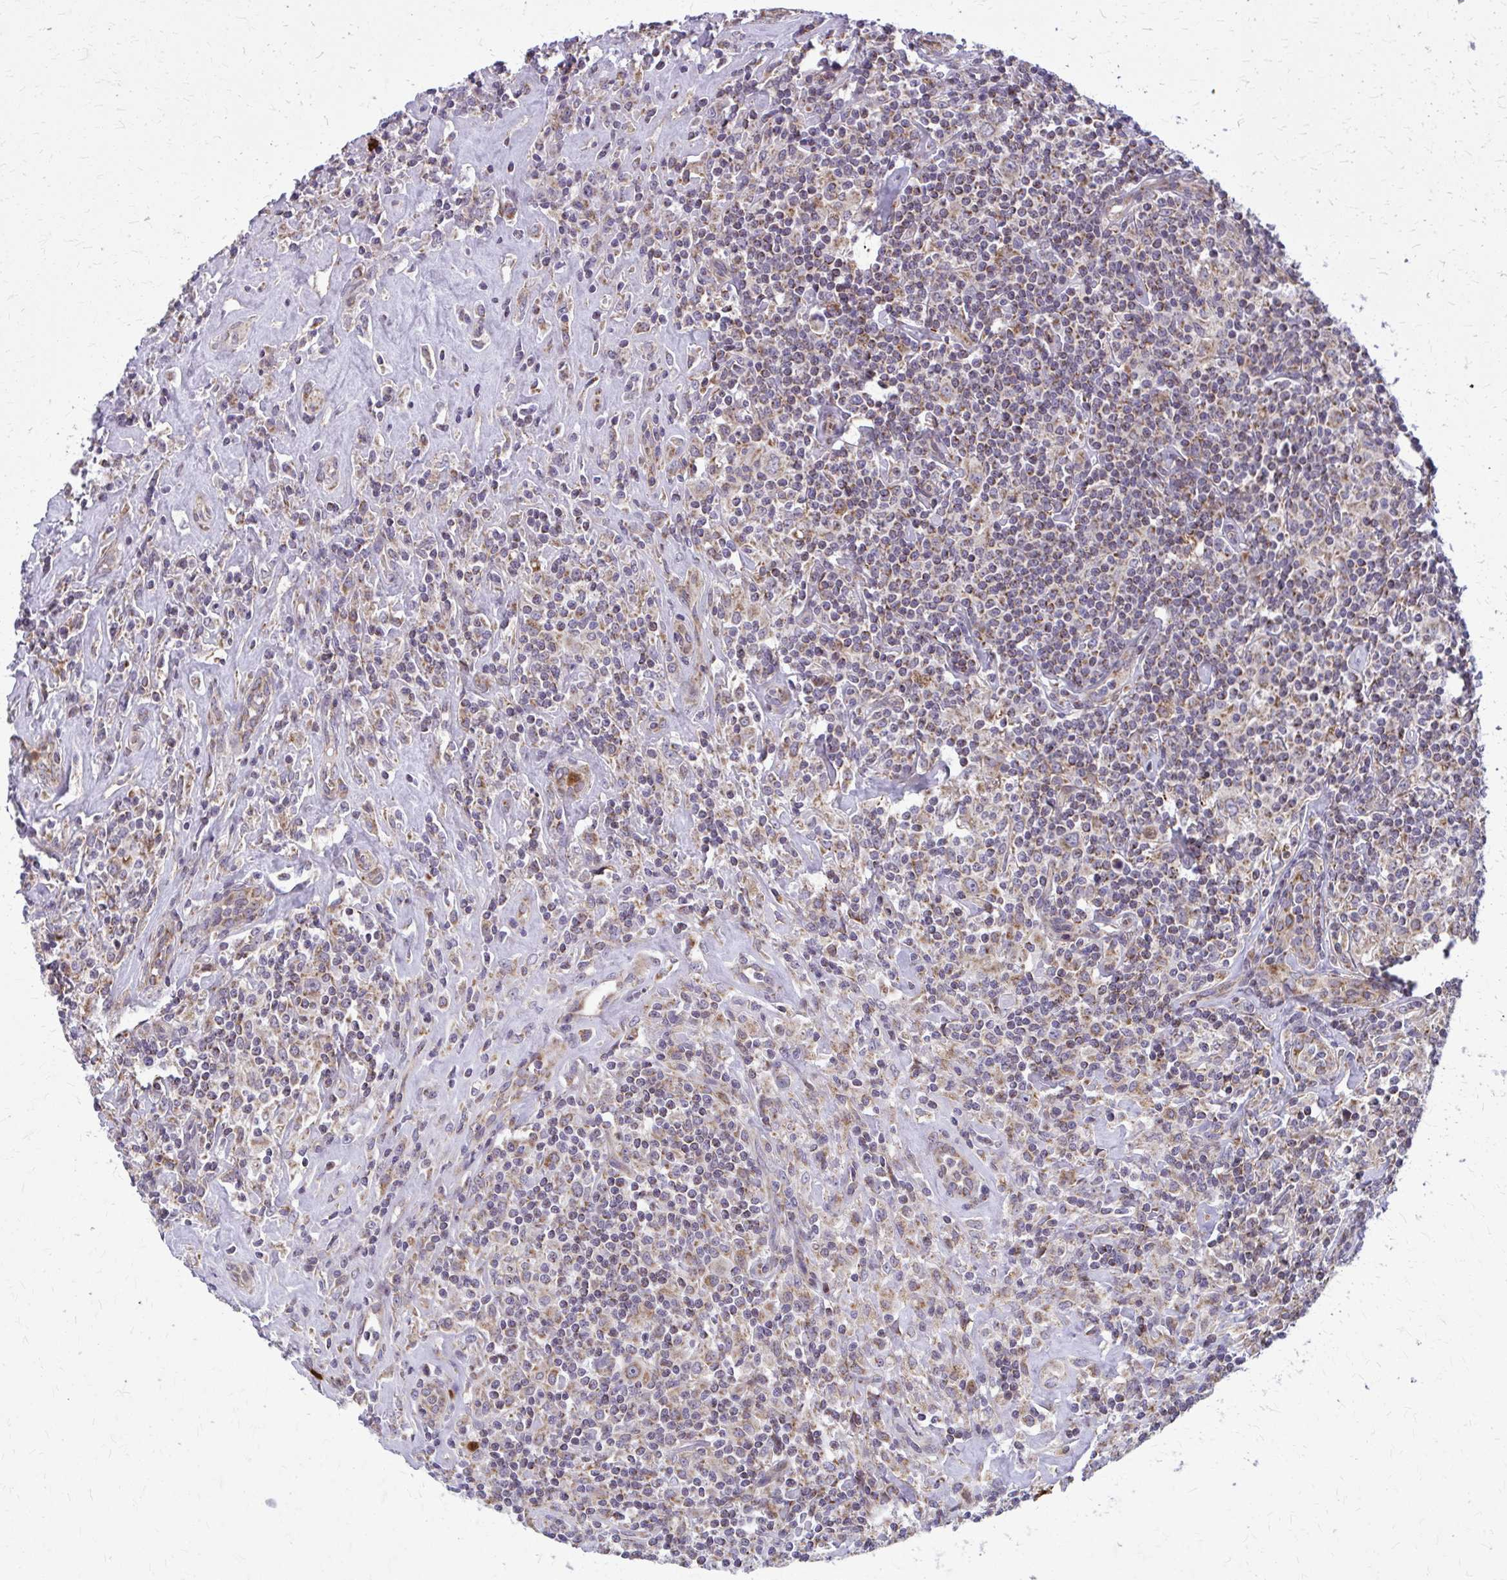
{"staining": {"intensity": "moderate", "quantity": ">75%", "location": "cytoplasmic/membranous"}, "tissue": "lymphoma", "cell_type": "Tumor cells", "image_type": "cancer", "snomed": [{"axis": "morphology", "description": "Hodgkin's disease, NOS"}, {"axis": "morphology", "description": "Hodgkin's lymphoma, nodular sclerosis"}, {"axis": "topography", "description": "Lymph node"}], "caption": "Tumor cells display medium levels of moderate cytoplasmic/membranous positivity in about >75% of cells in Hodgkin's disease.", "gene": "MCCC1", "patient": {"sex": "female", "age": 10}}